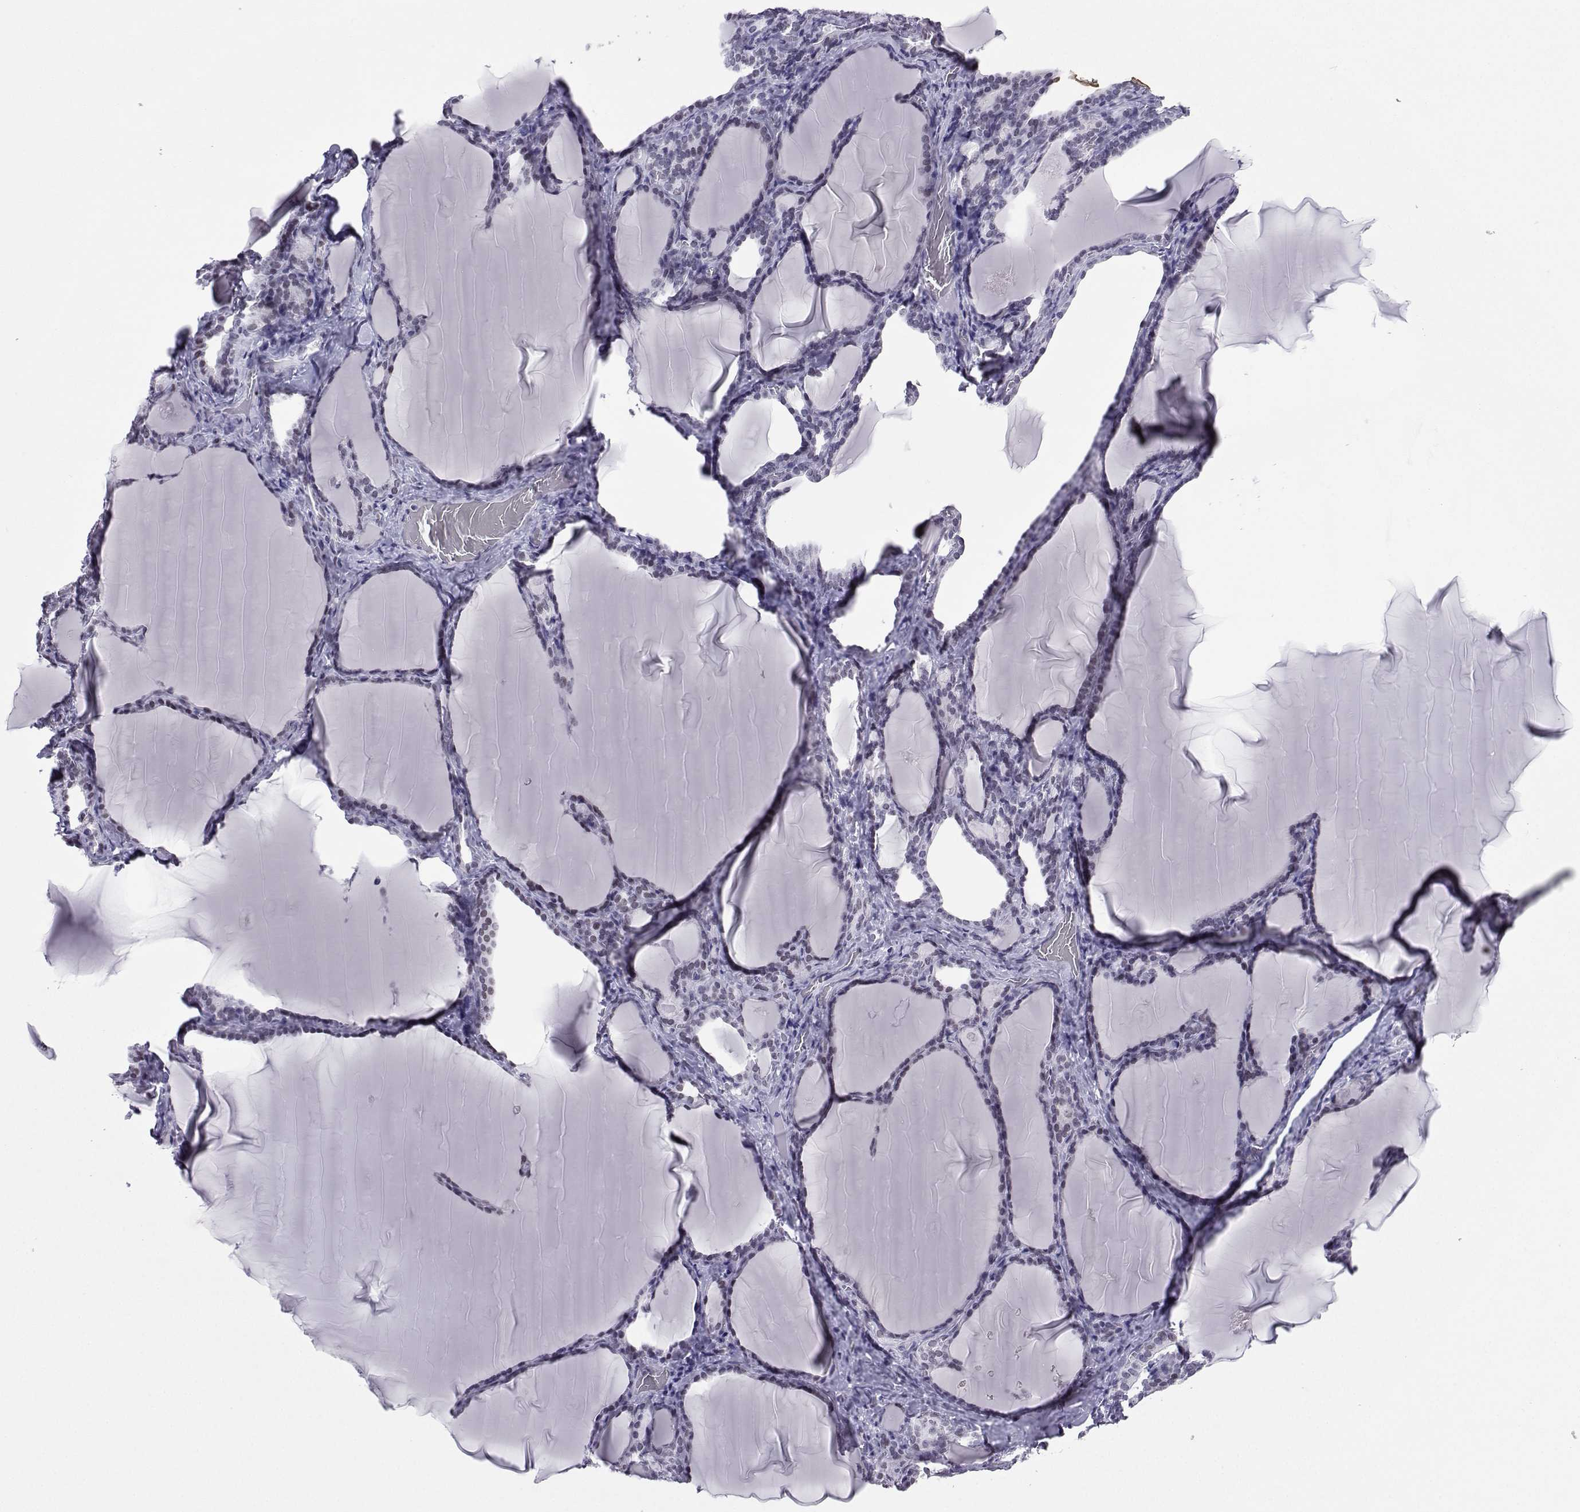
{"staining": {"intensity": "weak", "quantity": "<25%", "location": "nuclear"}, "tissue": "thyroid gland", "cell_type": "Glandular cells", "image_type": "normal", "snomed": [{"axis": "morphology", "description": "Normal tissue, NOS"}, {"axis": "morphology", "description": "Hyperplasia, NOS"}, {"axis": "topography", "description": "Thyroid gland"}], "caption": "IHC micrograph of benign thyroid gland: human thyroid gland stained with DAB (3,3'-diaminobenzidine) exhibits no significant protein staining in glandular cells.", "gene": "LORICRIN", "patient": {"sex": "female", "age": 27}}